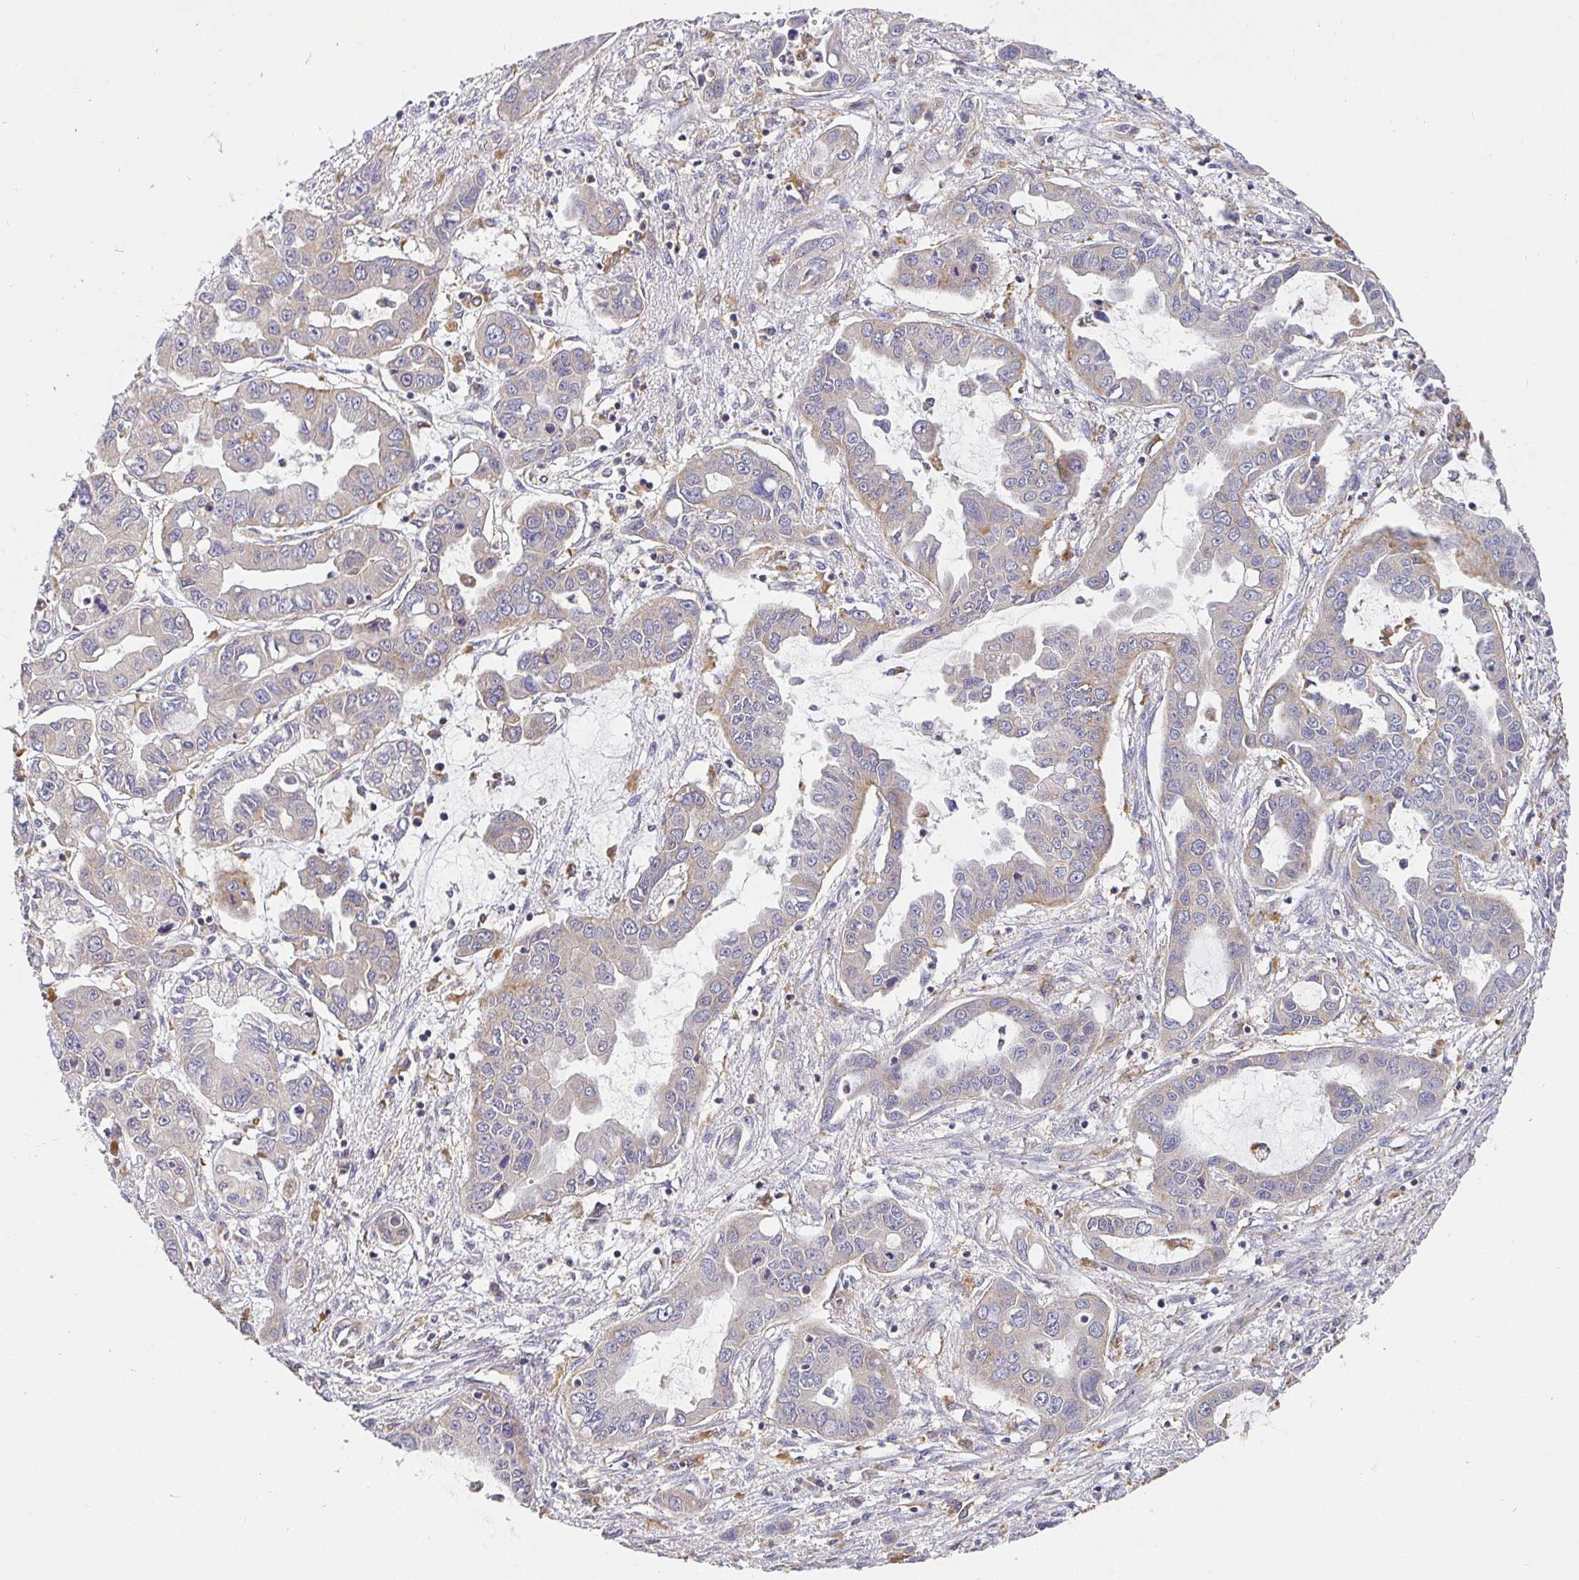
{"staining": {"intensity": "negative", "quantity": "none", "location": "none"}, "tissue": "liver cancer", "cell_type": "Tumor cells", "image_type": "cancer", "snomed": [{"axis": "morphology", "description": "Cholangiocarcinoma"}, {"axis": "topography", "description": "Liver"}], "caption": "Cholangiocarcinoma (liver) stained for a protein using IHC demonstrates no expression tumor cells.", "gene": "ATP6V1F", "patient": {"sex": "male", "age": 58}}